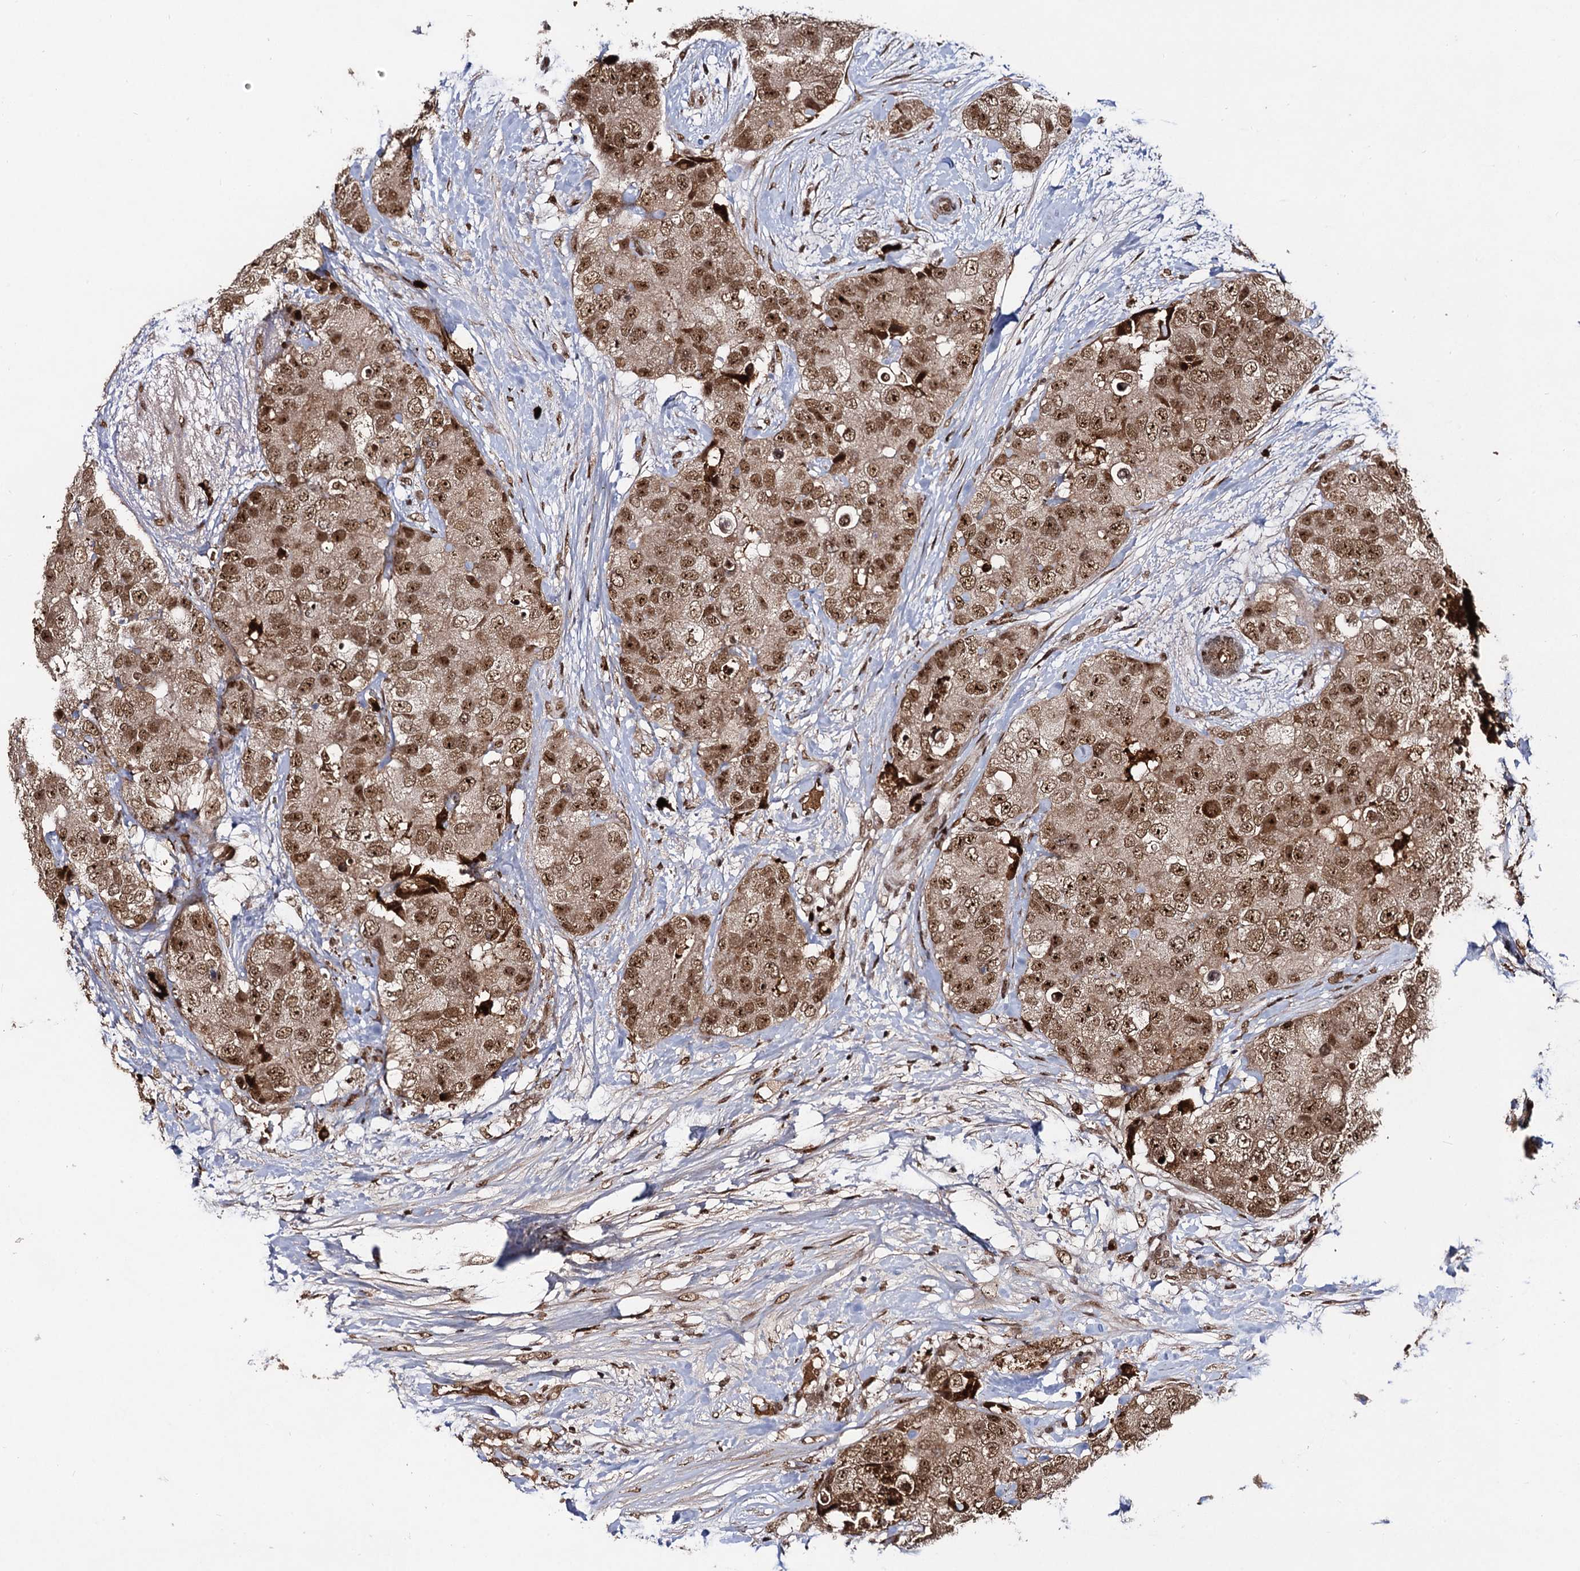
{"staining": {"intensity": "moderate", "quantity": ">75%", "location": "cytoplasmic/membranous,nuclear"}, "tissue": "breast cancer", "cell_type": "Tumor cells", "image_type": "cancer", "snomed": [{"axis": "morphology", "description": "Duct carcinoma"}, {"axis": "topography", "description": "Breast"}], "caption": "Approximately >75% of tumor cells in breast invasive ductal carcinoma exhibit moderate cytoplasmic/membranous and nuclear protein expression as visualized by brown immunohistochemical staining.", "gene": "SFSWAP", "patient": {"sex": "female", "age": 62}}